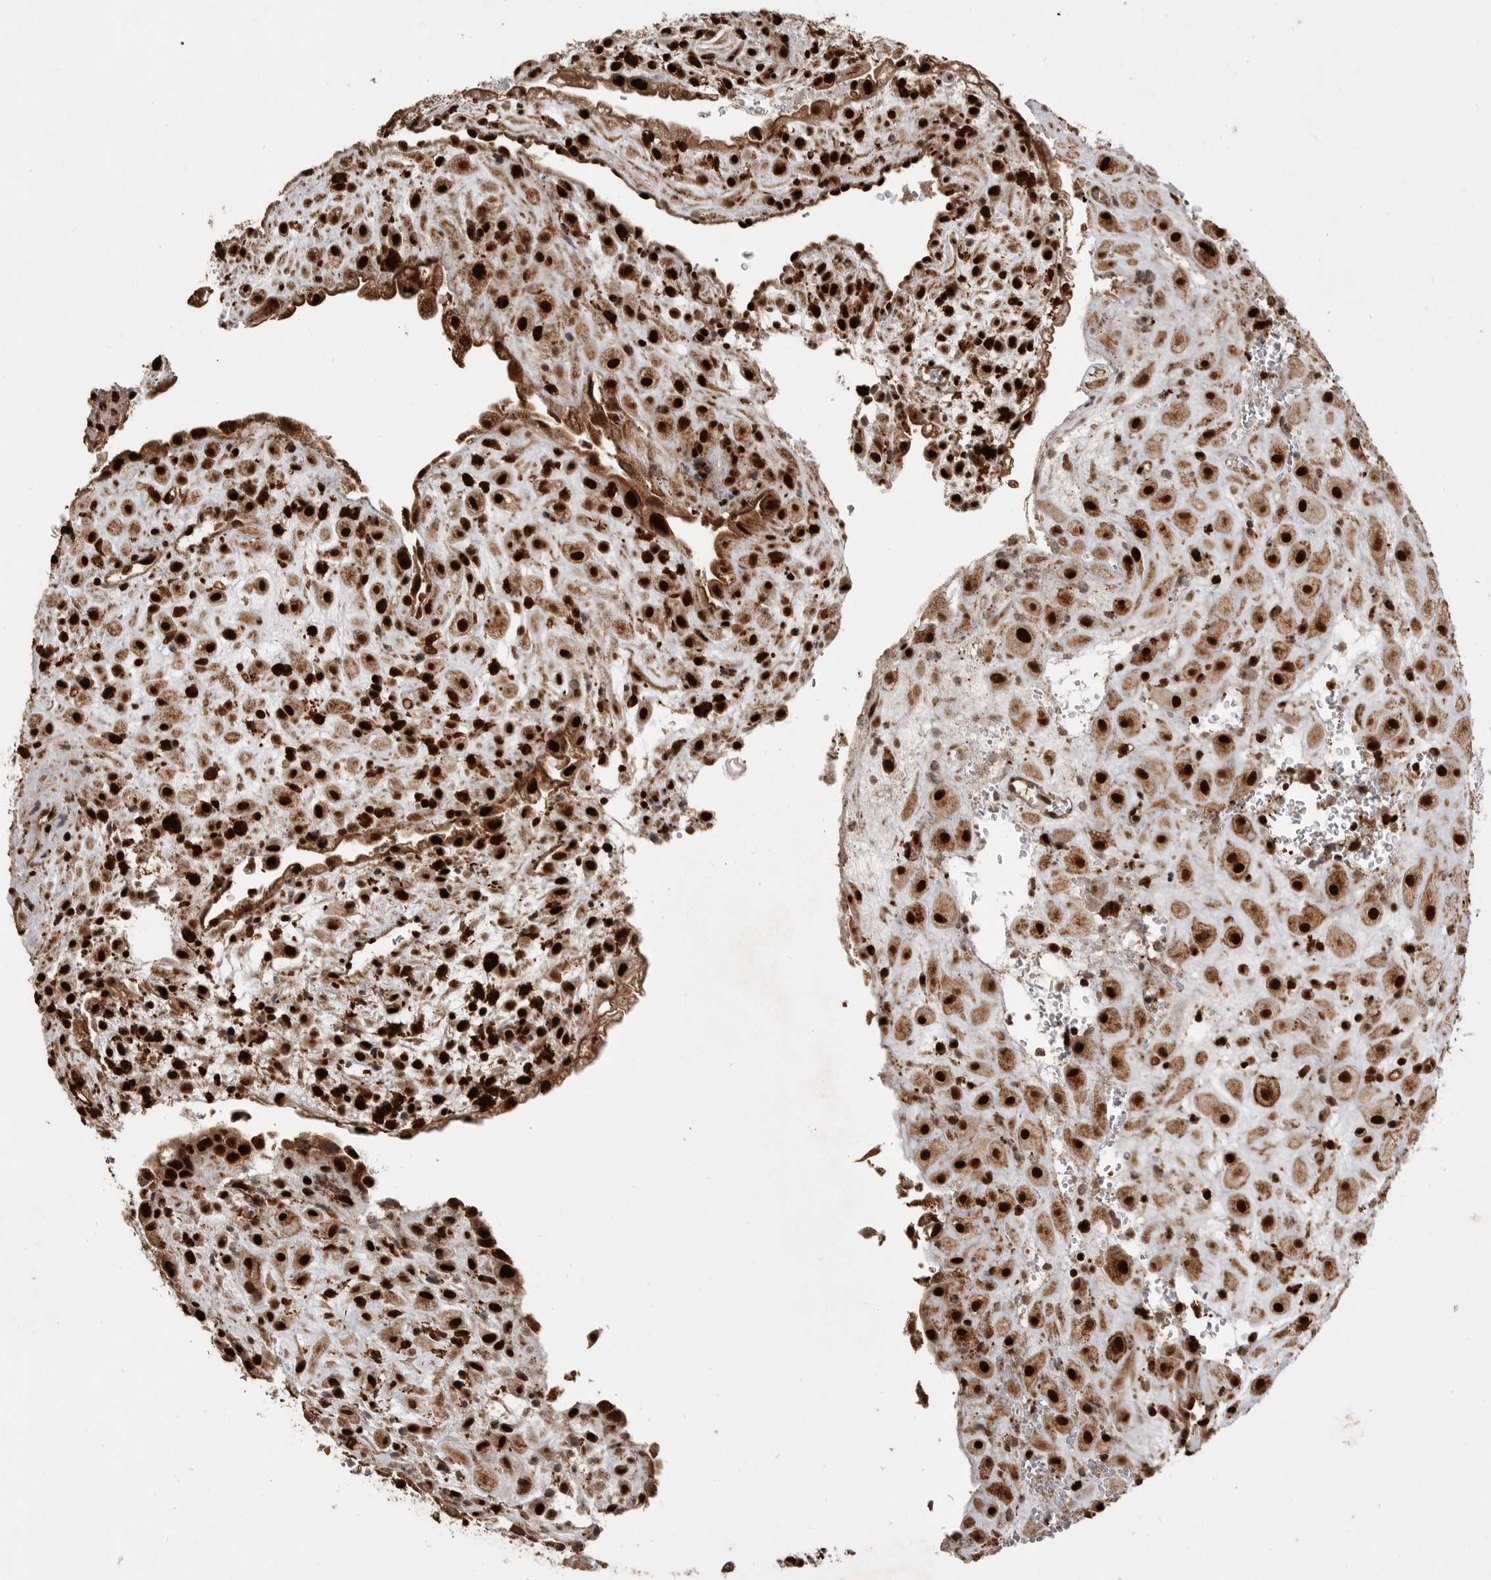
{"staining": {"intensity": "strong", "quantity": ">75%", "location": "nuclear"}, "tissue": "placenta", "cell_type": "Trophoblastic cells", "image_type": "normal", "snomed": [{"axis": "morphology", "description": "Normal tissue, NOS"}, {"axis": "topography", "description": "Placenta"}], "caption": "IHC (DAB) staining of unremarkable human placenta displays strong nuclear protein positivity in about >75% of trophoblastic cells.", "gene": "PPP1R8", "patient": {"sex": "female", "age": 35}}